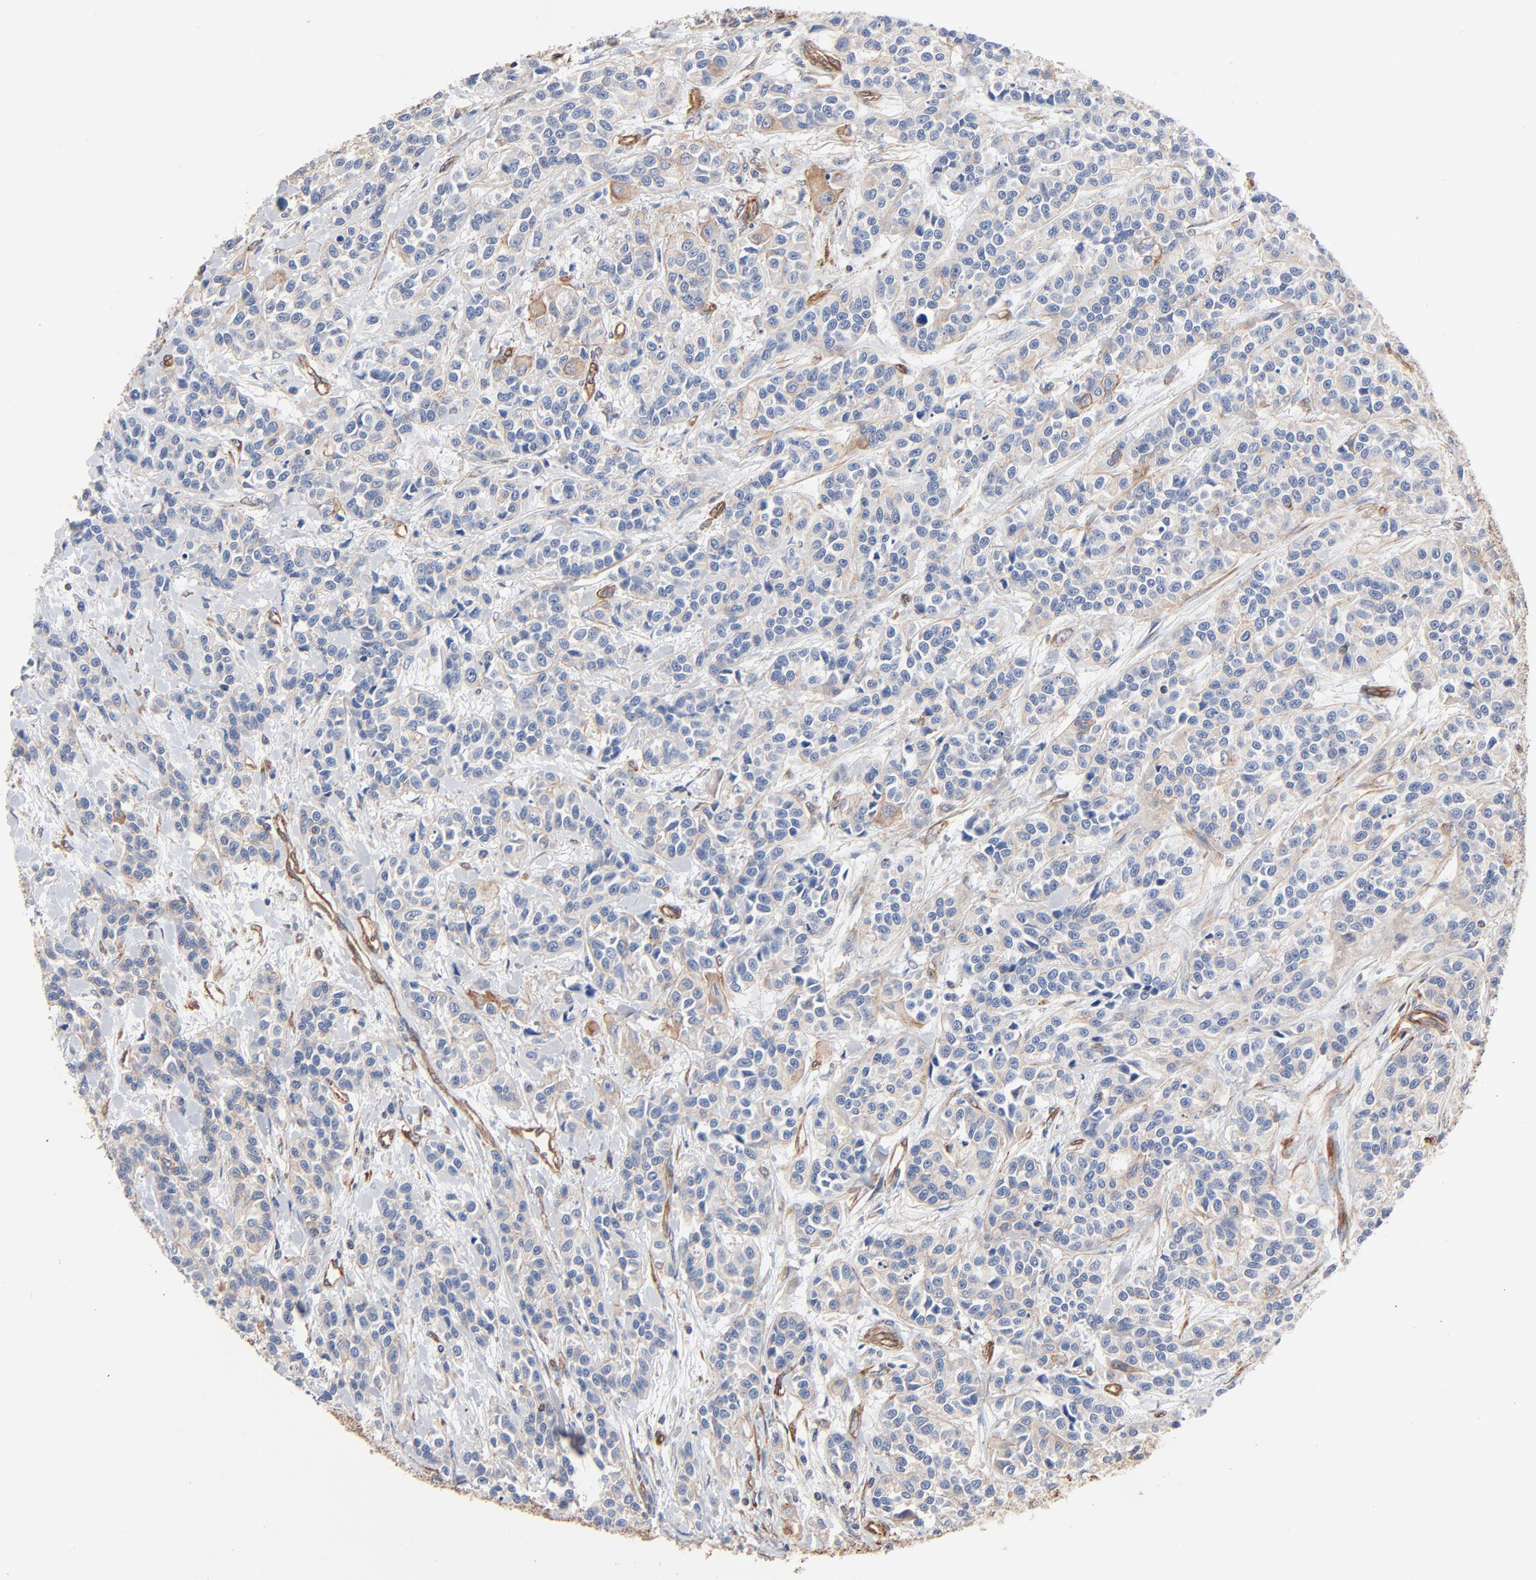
{"staining": {"intensity": "negative", "quantity": "none", "location": "none"}, "tissue": "urothelial cancer", "cell_type": "Tumor cells", "image_type": "cancer", "snomed": [{"axis": "morphology", "description": "Urothelial carcinoma, High grade"}, {"axis": "topography", "description": "Urinary bladder"}], "caption": "DAB (3,3'-diaminobenzidine) immunohistochemical staining of urothelial carcinoma (high-grade) reveals no significant expression in tumor cells.", "gene": "ABCD4", "patient": {"sex": "female", "age": 81}}